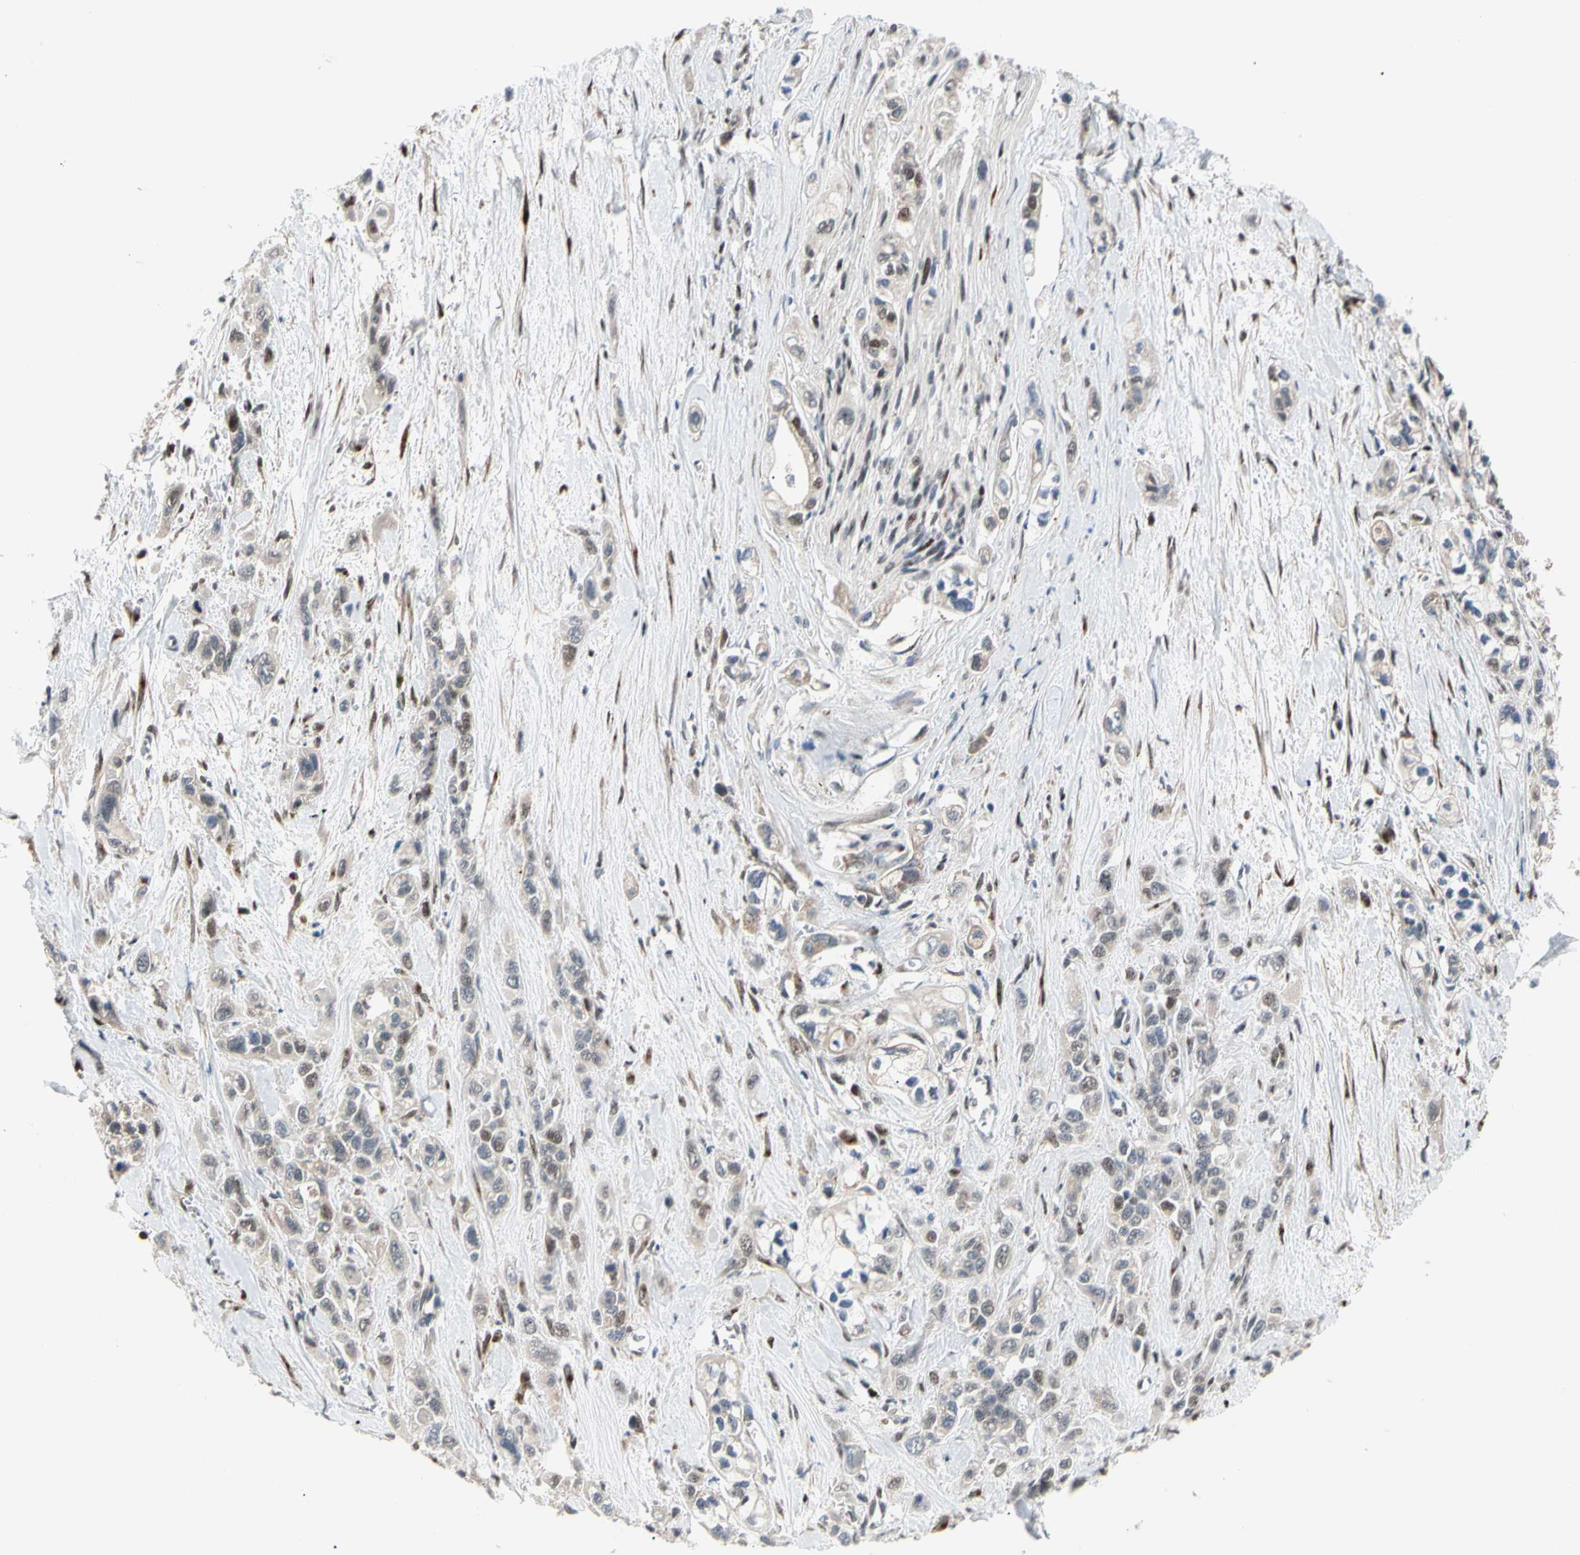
{"staining": {"intensity": "weak", "quantity": "25%-75%", "location": "cytoplasmic/membranous"}, "tissue": "pancreatic cancer", "cell_type": "Tumor cells", "image_type": "cancer", "snomed": [{"axis": "morphology", "description": "Adenocarcinoma, NOS"}, {"axis": "topography", "description": "Pancreas"}], "caption": "Immunohistochemical staining of pancreatic cancer demonstrates low levels of weak cytoplasmic/membranous staining in approximately 25%-75% of tumor cells.", "gene": "E2F1", "patient": {"sex": "male", "age": 74}}